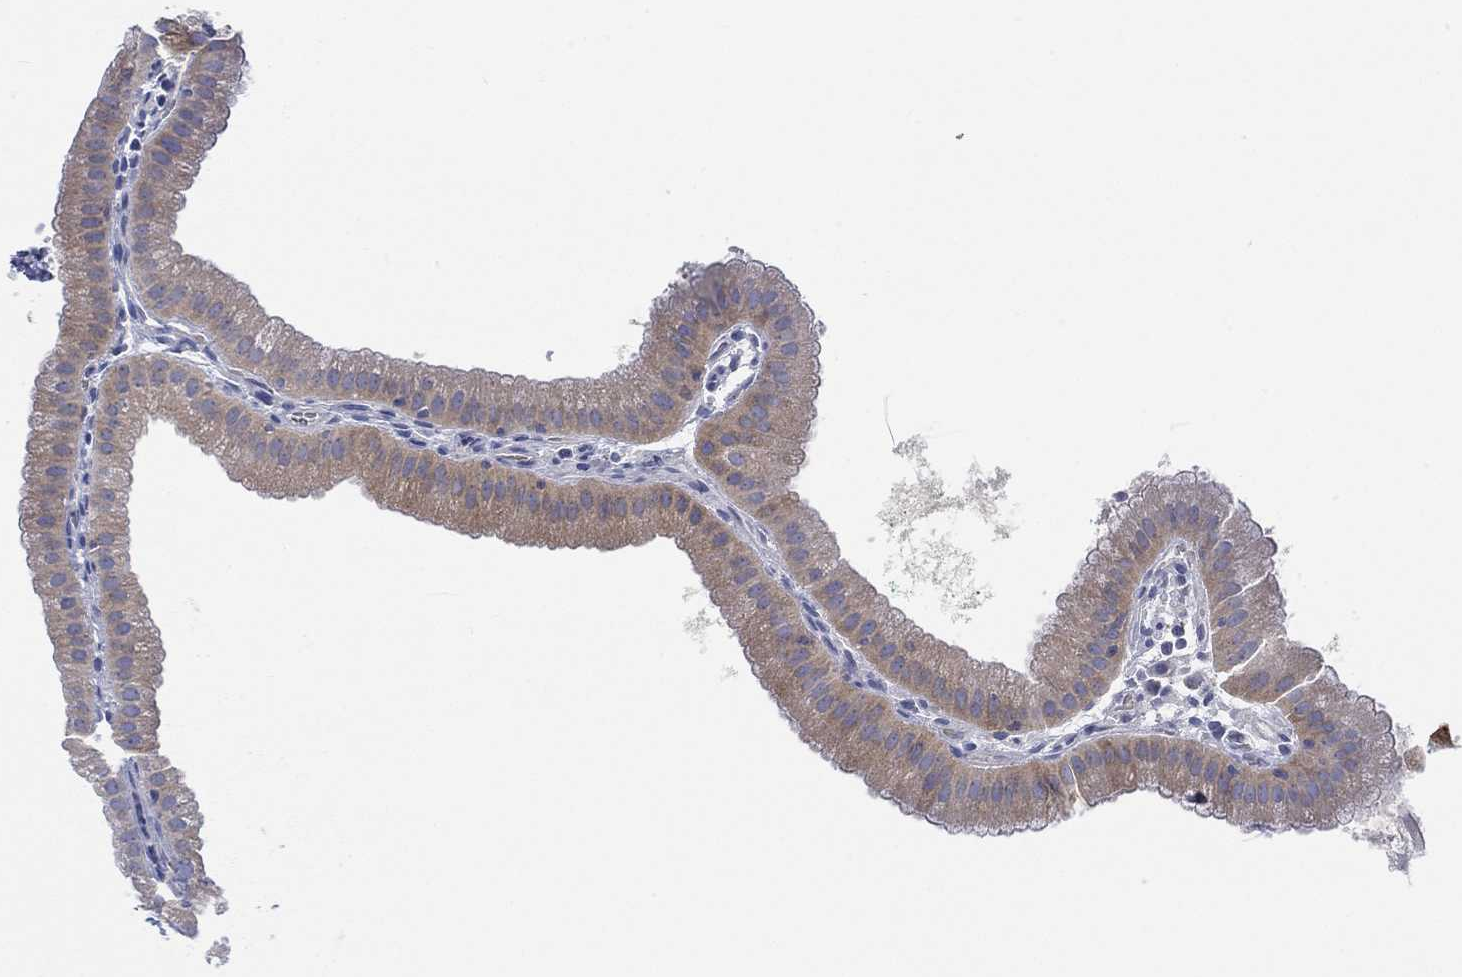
{"staining": {"intensity": "weak", "quantity": "<25%", "location": "cytoplasmic/membranous"}, "tissue": "gallbladder", "cell_type": "Glandular cells", "image_type": "normal", "snomed": [{"axis": "morphology", "description": "Normal tissue, NOS"}, {"axis": "topography", "description": "Gallbladder"}], "caption": "The histopathology image exhibits no staining of glandular cells in normal gallbladder.", "gene": "REEP6", "patient": {"sex": "male", "age": 67}}